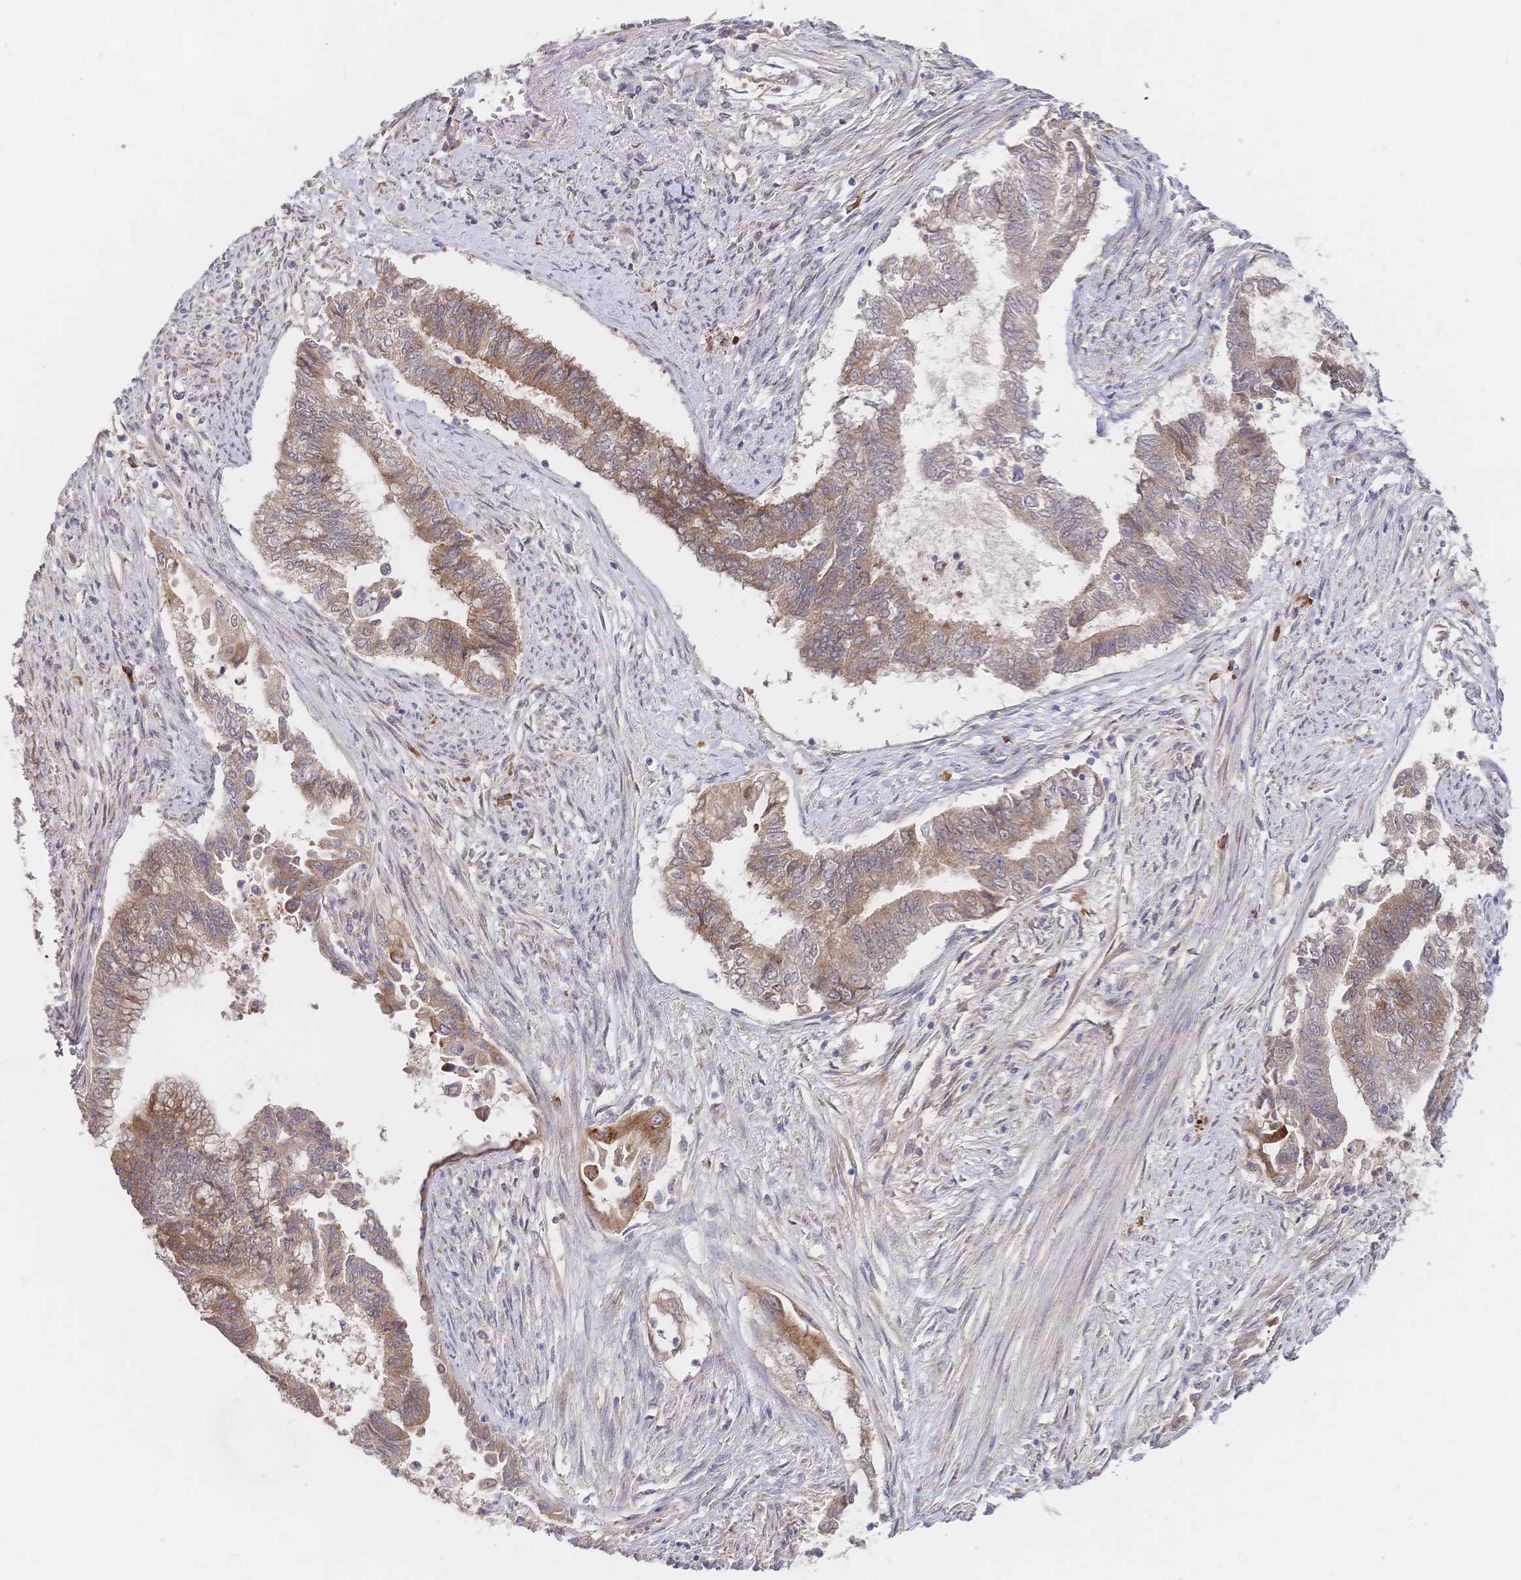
{"staining": {"intensity": "moderate", "quantity": ">75%", "location": "cytoplasmic/membranous"}, "tissue": "endometrial cancer", "cell_type": "Tumor cells", "image_type": "cancer", "snomed": [{"axis": "morphology", "description": "Adenocarcinoma, NOS"}, {"axis": "topography", "description": "Endometrium"}], "caption": "IHC of endometrial adenocarcinoma displays medium levels of moderate cytoplasmic/membranous staining in approximately >75% of tumor cells.", "gene": "LMO4", "patient": {"sex": "female", "age": 65}}